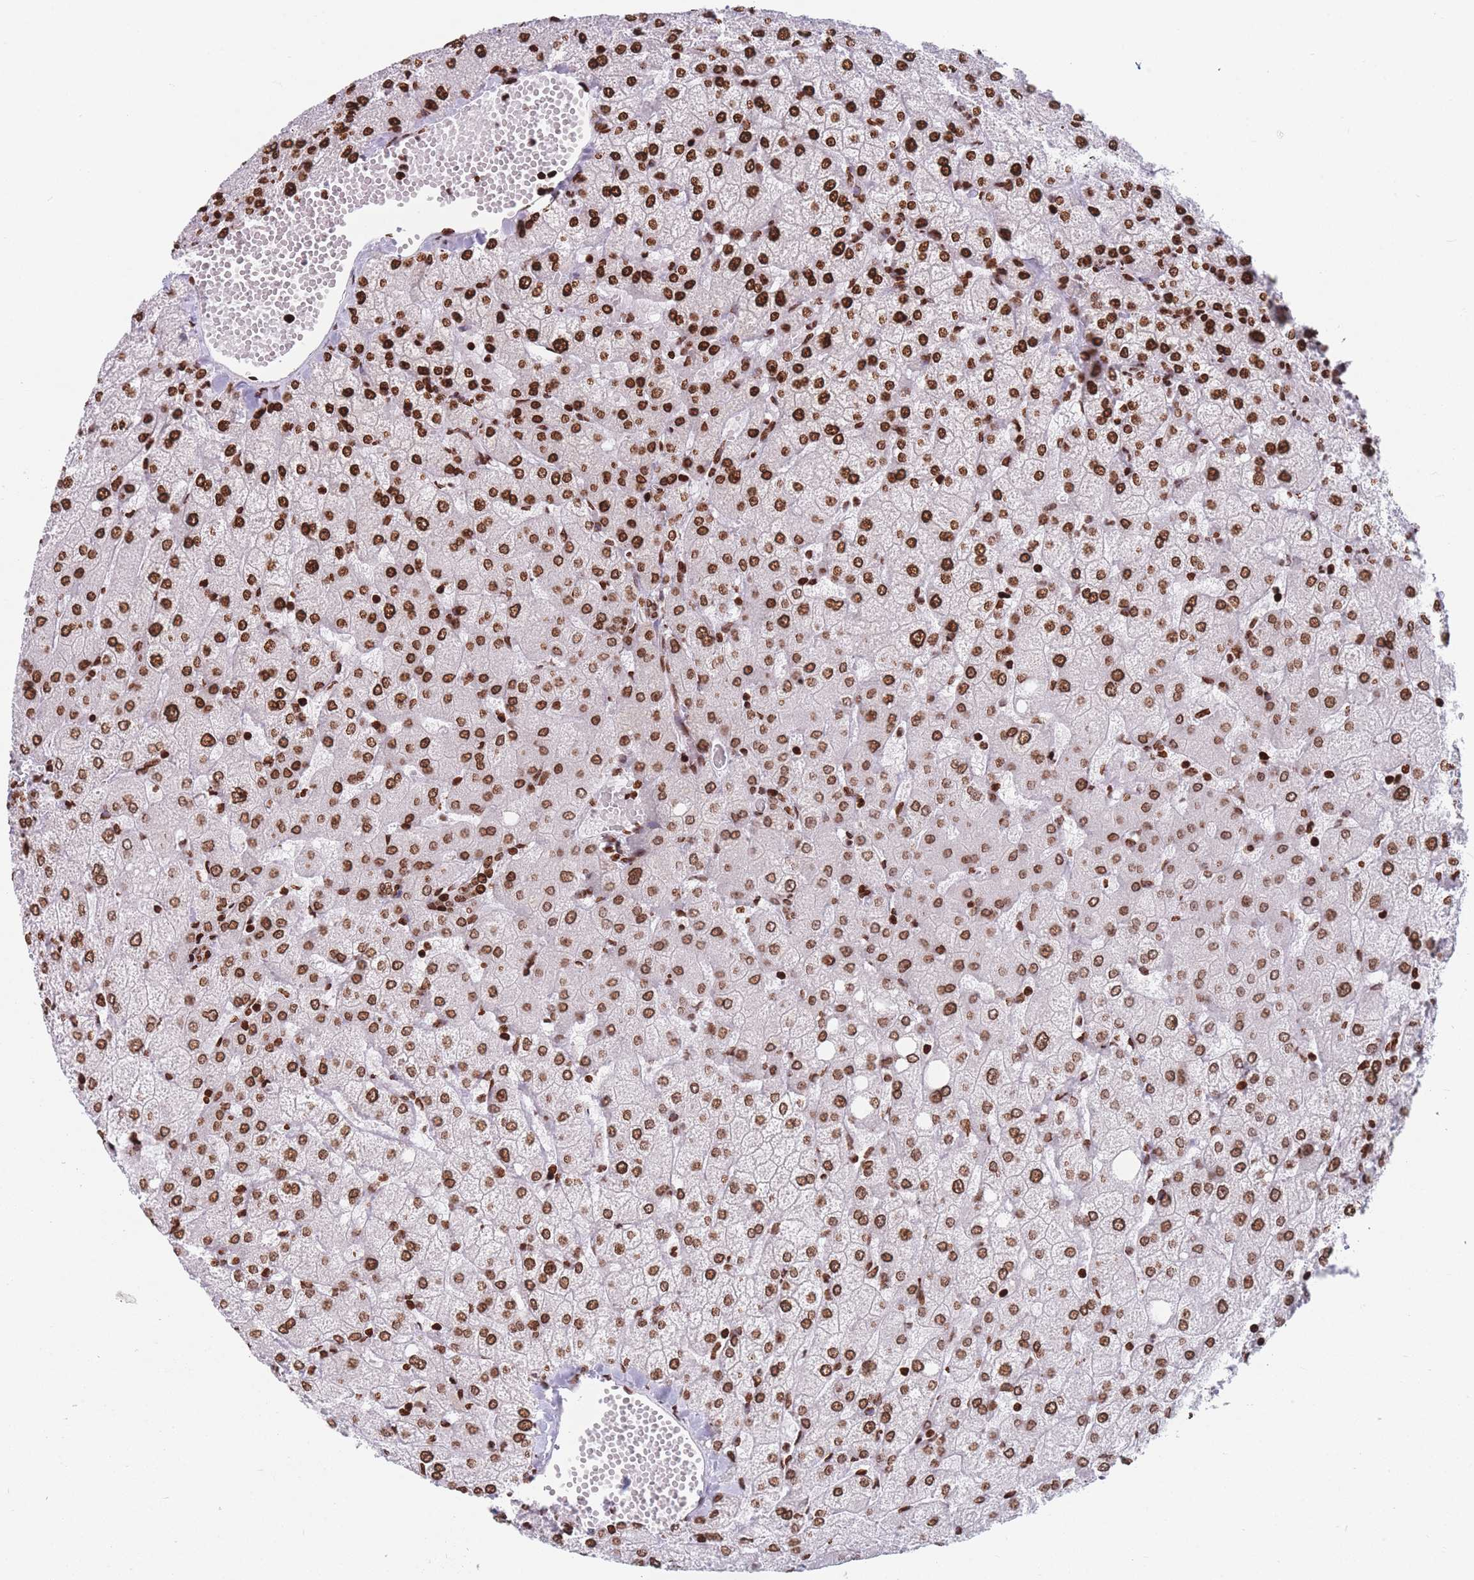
{"staining": {"intensity": "strong", "quantity": ">75%", "location": "nuclear"}, "tissue": "liver", "cell_type": "Cholangiocytes", "image_type": "normal", "snomed": [{"axis": "morphology", "description": "Normal tissue, NOS"}, {"axis": "topography", "description": "Liver"}], "caption": "Strong nuclear positivity for a protein is identified in about >75% of cholangiocytes of unremarkable liver using immunohistochemistry.", "gene": "AK9", "patient": {"sex": "female", "age": 54}}